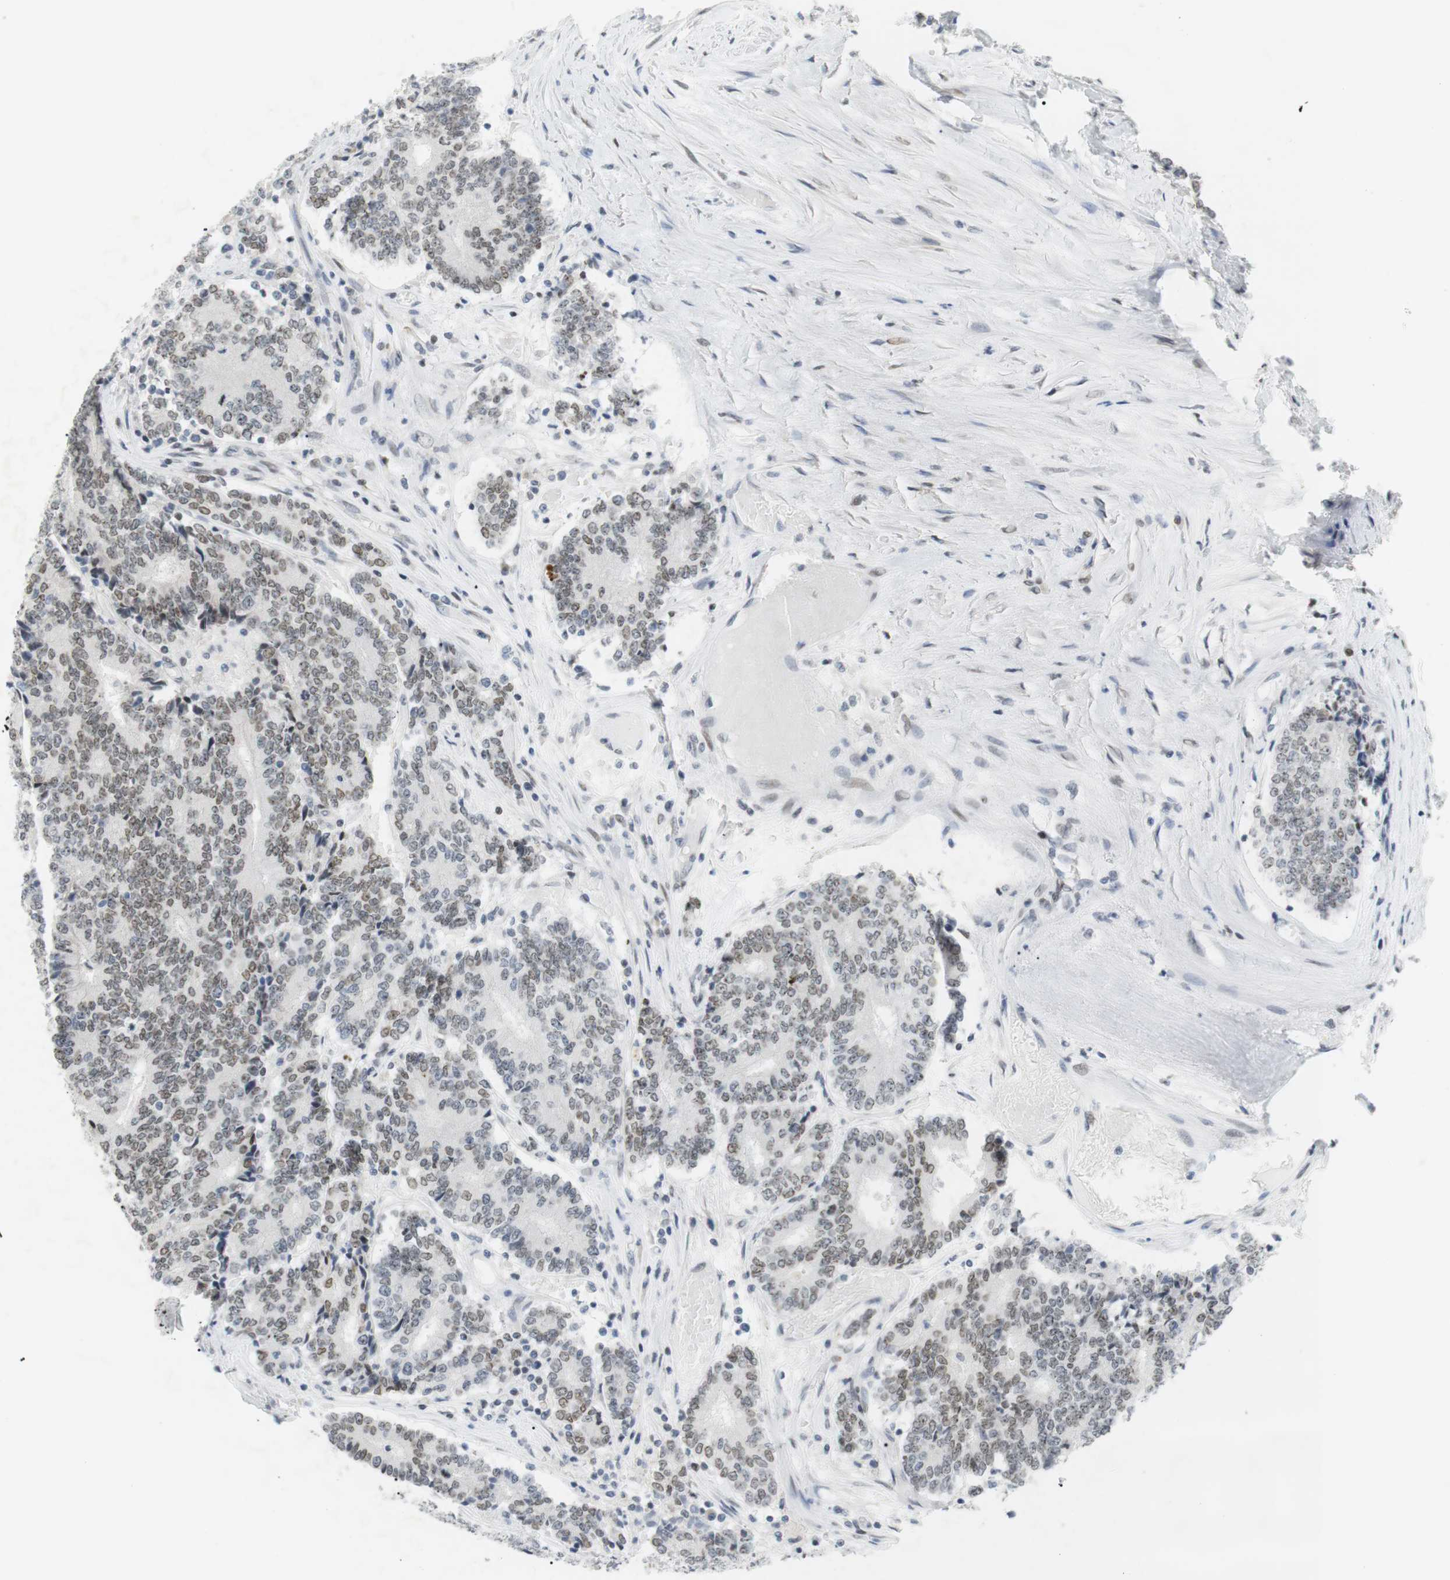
{"staining": {"intensity": "weak", "quantity": "25%-75%", "location": "nuclear"}, "tissue": "prostate cancer", "cell_type": "Tumor cells", "image_type": "cancer", "snomed": [{"axis": "morphology", "description": "Normal tissue, NOS"}, {"axis": "morphology", "description": "Adenocarcinoma, High grade"}, {"axis": "topography", "description": "Prostate"}, {"axis": "topography", "description": "Seminal veicle"}], "caption": "The micrograph shows staining of prostate cancer, revealing weak nuclear protein expression (brown color) within tumor cells.", "gene": "BMI1", "patient": {"sex": "male", "age": 55}}